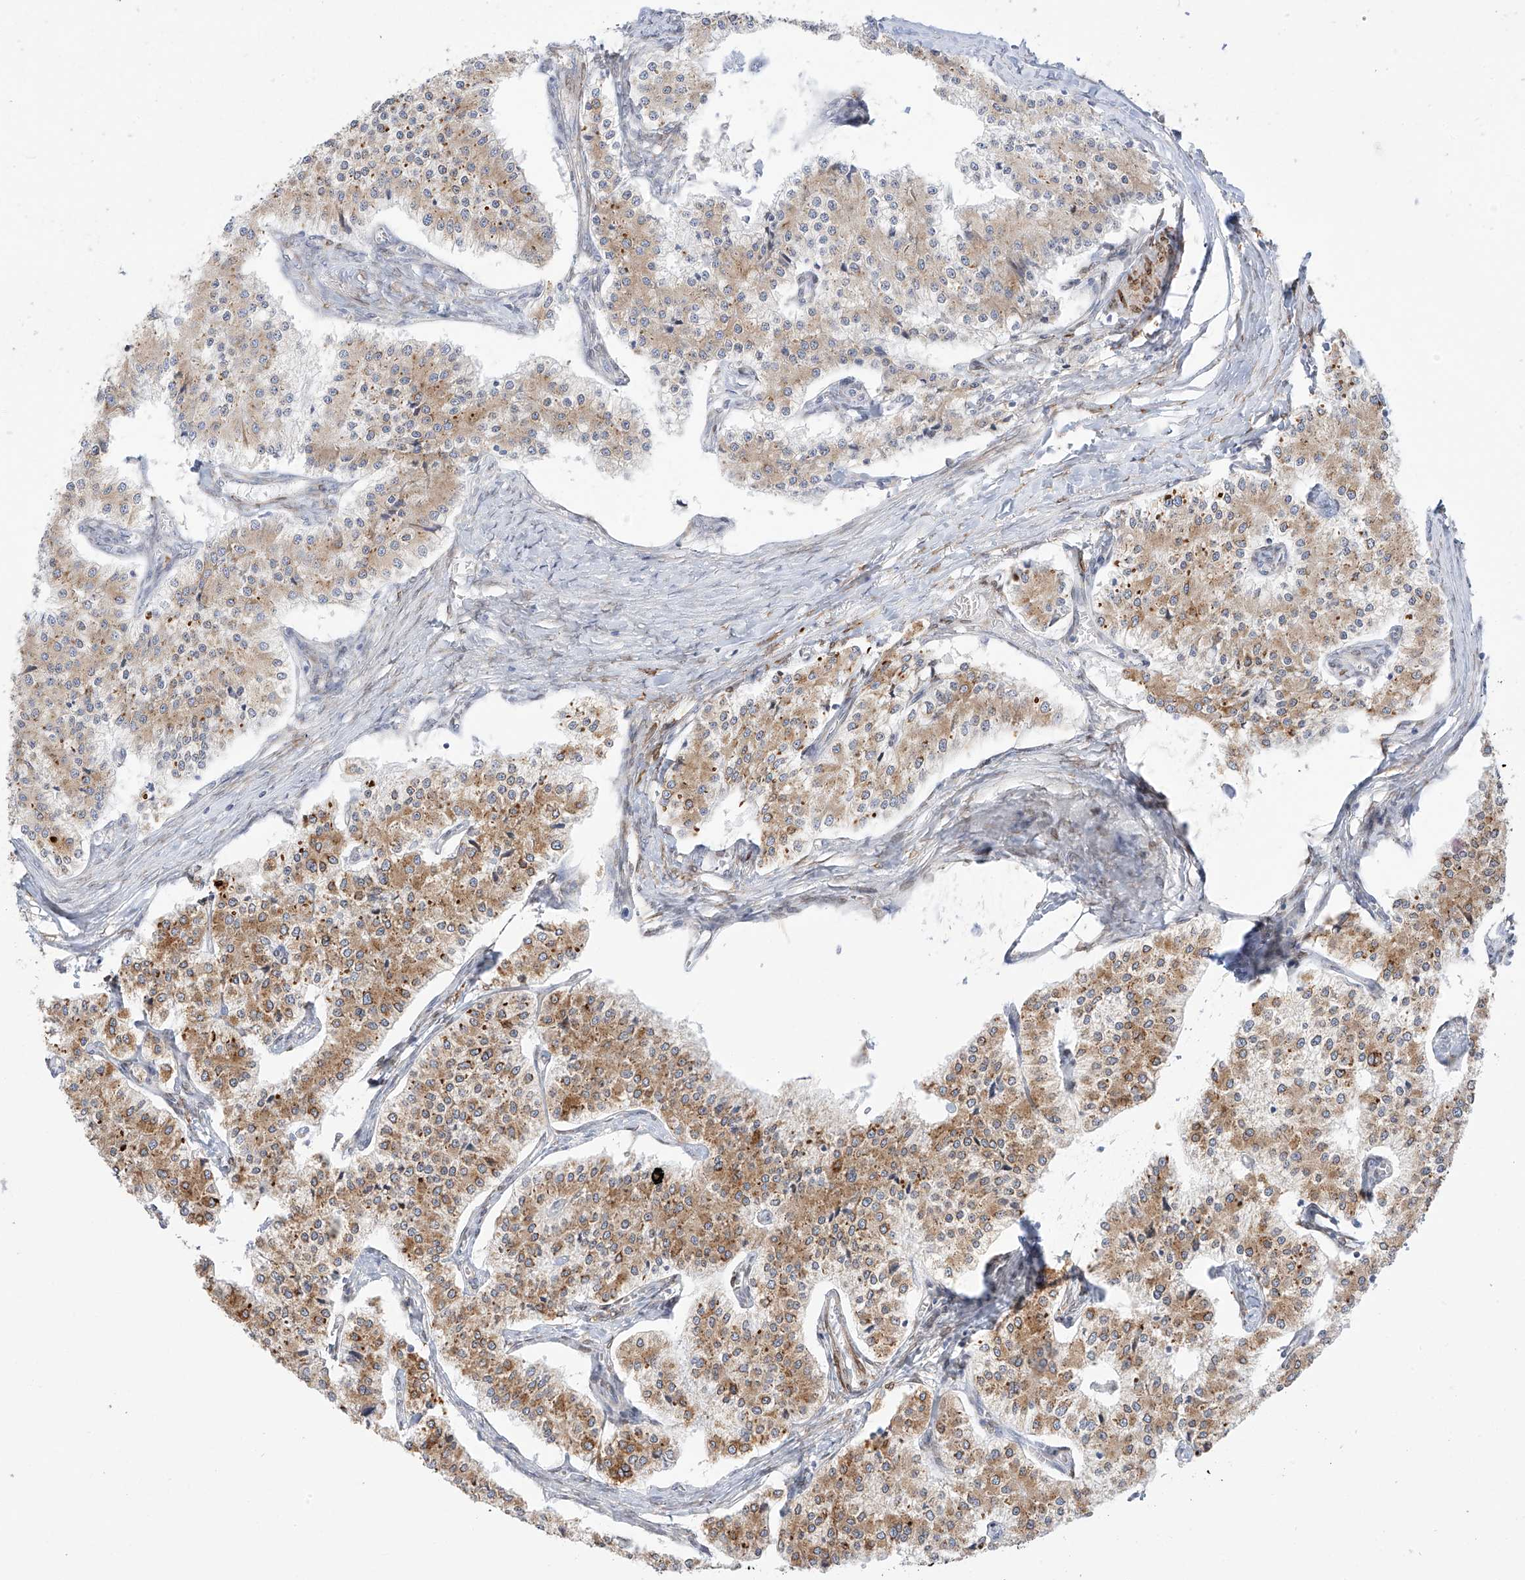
{"staining": {"intensity": "moderate", "quantity": ">75%", "location": "cytoplasmic/membranous"}, "tissue": "carcinoid", "cell_type": "Tumor cells", "image_type": "cancer", "snomed": [{"axis": "morphology", "description": "Carcinoid, malignant, NOS"}, {"axis": "topography", "description": "Colon"}], "caption": "Approximately >75% of tumor cells in human carcinoid (malignant) show moderate cytoplasmic/membranous protein staining as visualized by brown immunohistochemical staining.", "gene": "PCYOX1", "patient": {"sex": "female", "age": 52}}